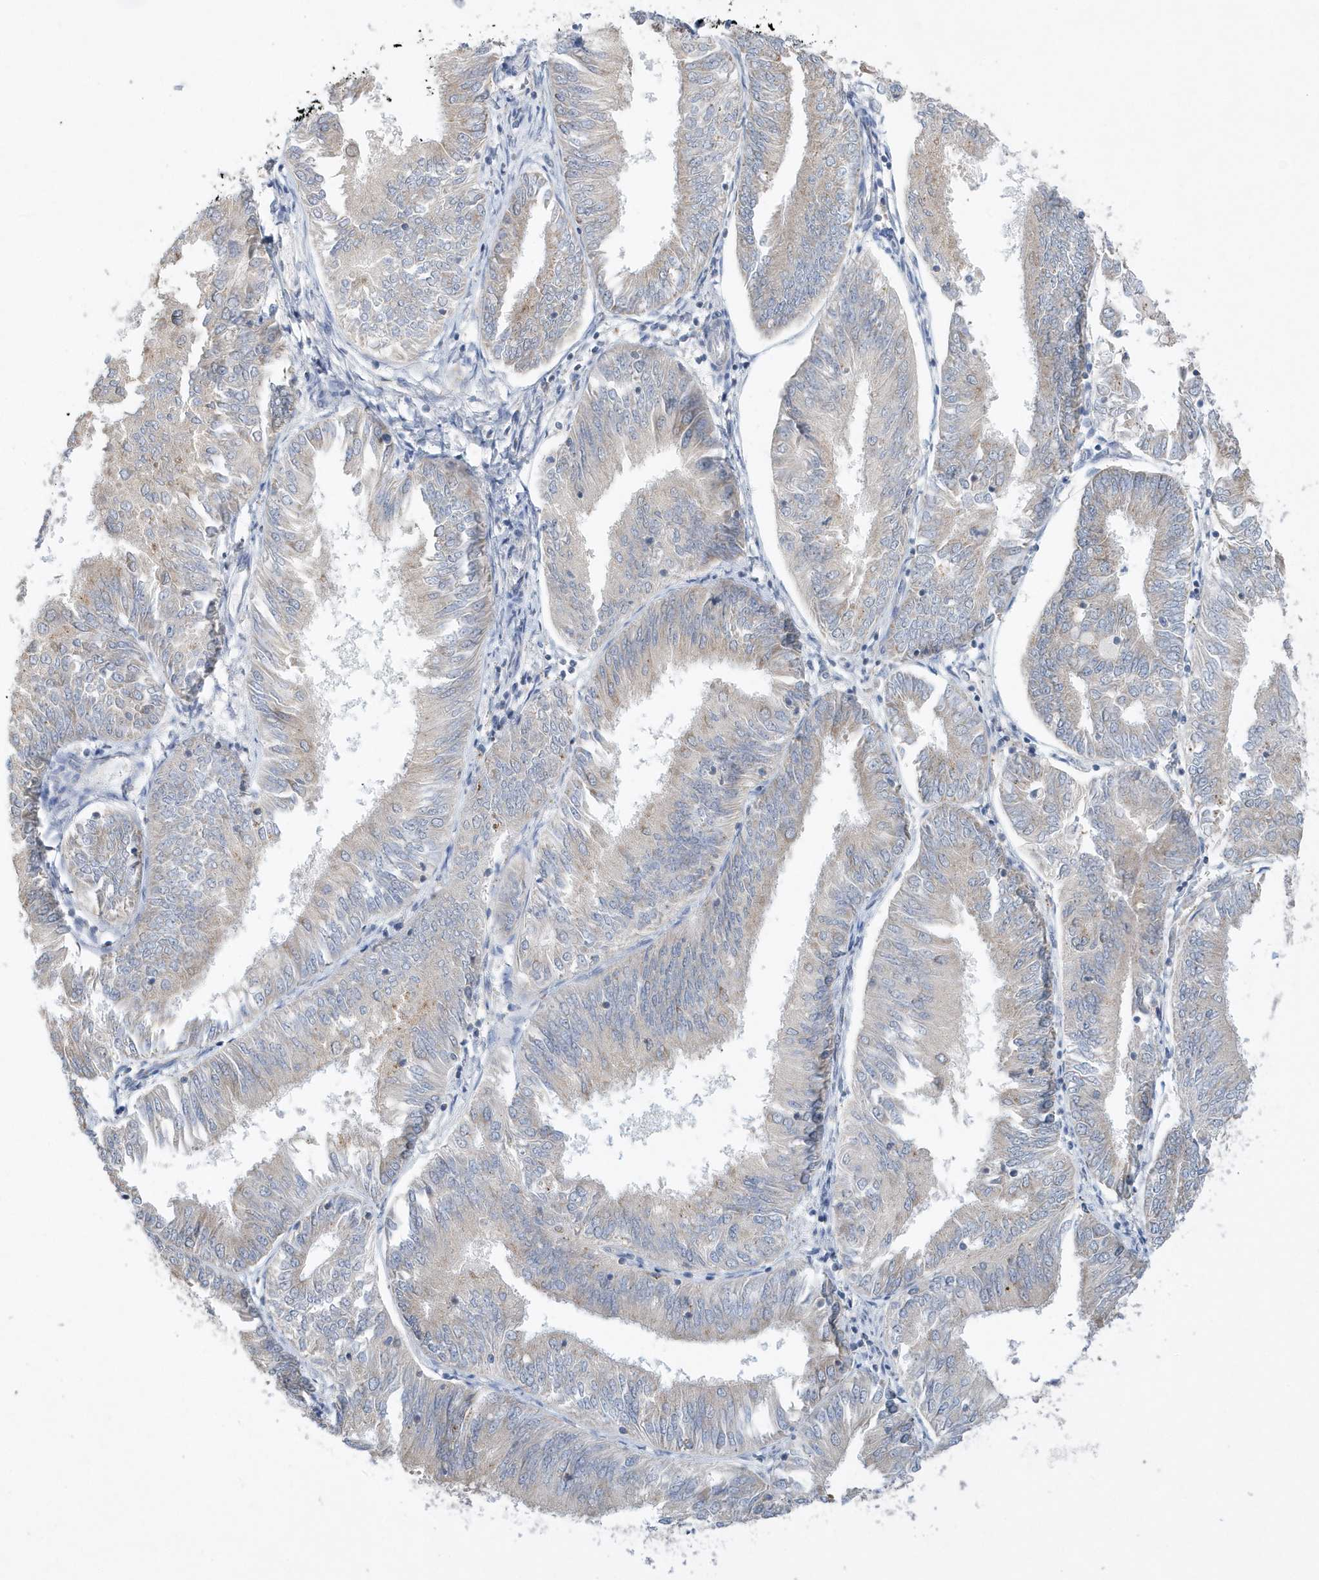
{"staining": {"intensity": "weak", "quantity": "<25%", "location": "cytoplasmic/membranous"}, "tissue": "endometrial cancer", "cell_type": "Tumor cells", "image_type": "cancer", "snomed": [{"axis": "morphology", "description": "Adenocarcinoma, NOS"}, {"axis": "topography", "description": "Endometrium"}], "caption": "The micrograph displays no staining of tumor cells in endometrial cancer (adenocarcinoma).", "gene": "SPATA5", "patient": {"sex": "female", "age": 58}}